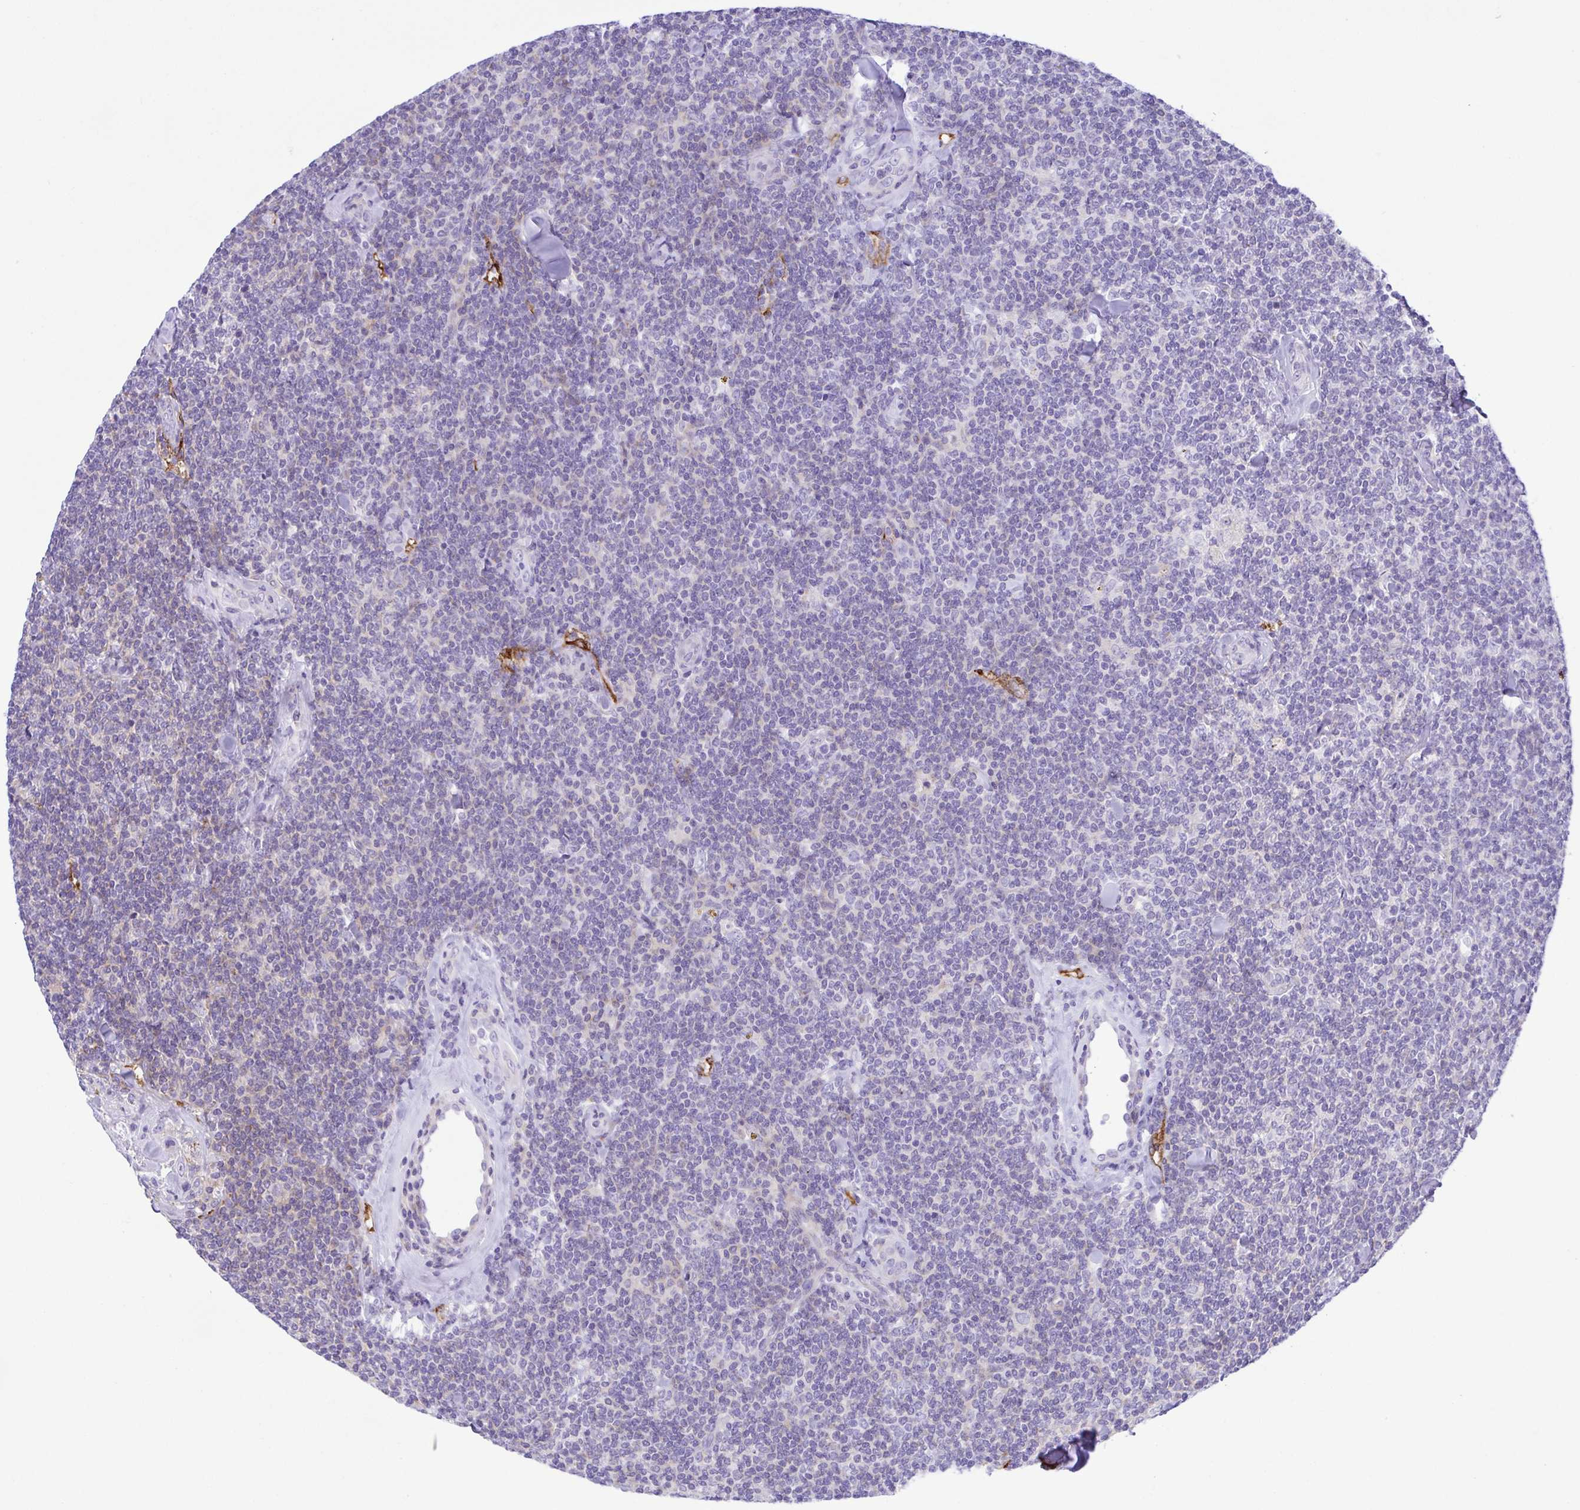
{"staining": {"intensity": "negative", "quantity": "none", "location": "none"}, "tissue": "lymphoma", "cell_type": "Tumor cells", "image_type": "cancer", "snomed": [{"axis": "morphology", "description": "Malignant lymphoma, non-Hodgkin's type, Low grade"}, {"axis": "topography", "description": "Lymph node"}], "caption": "IHC of lymphoma demonstrates no staining in tumor cells.", "gene": "GPR182", "patient": {"sex": "female", "age": 56}}